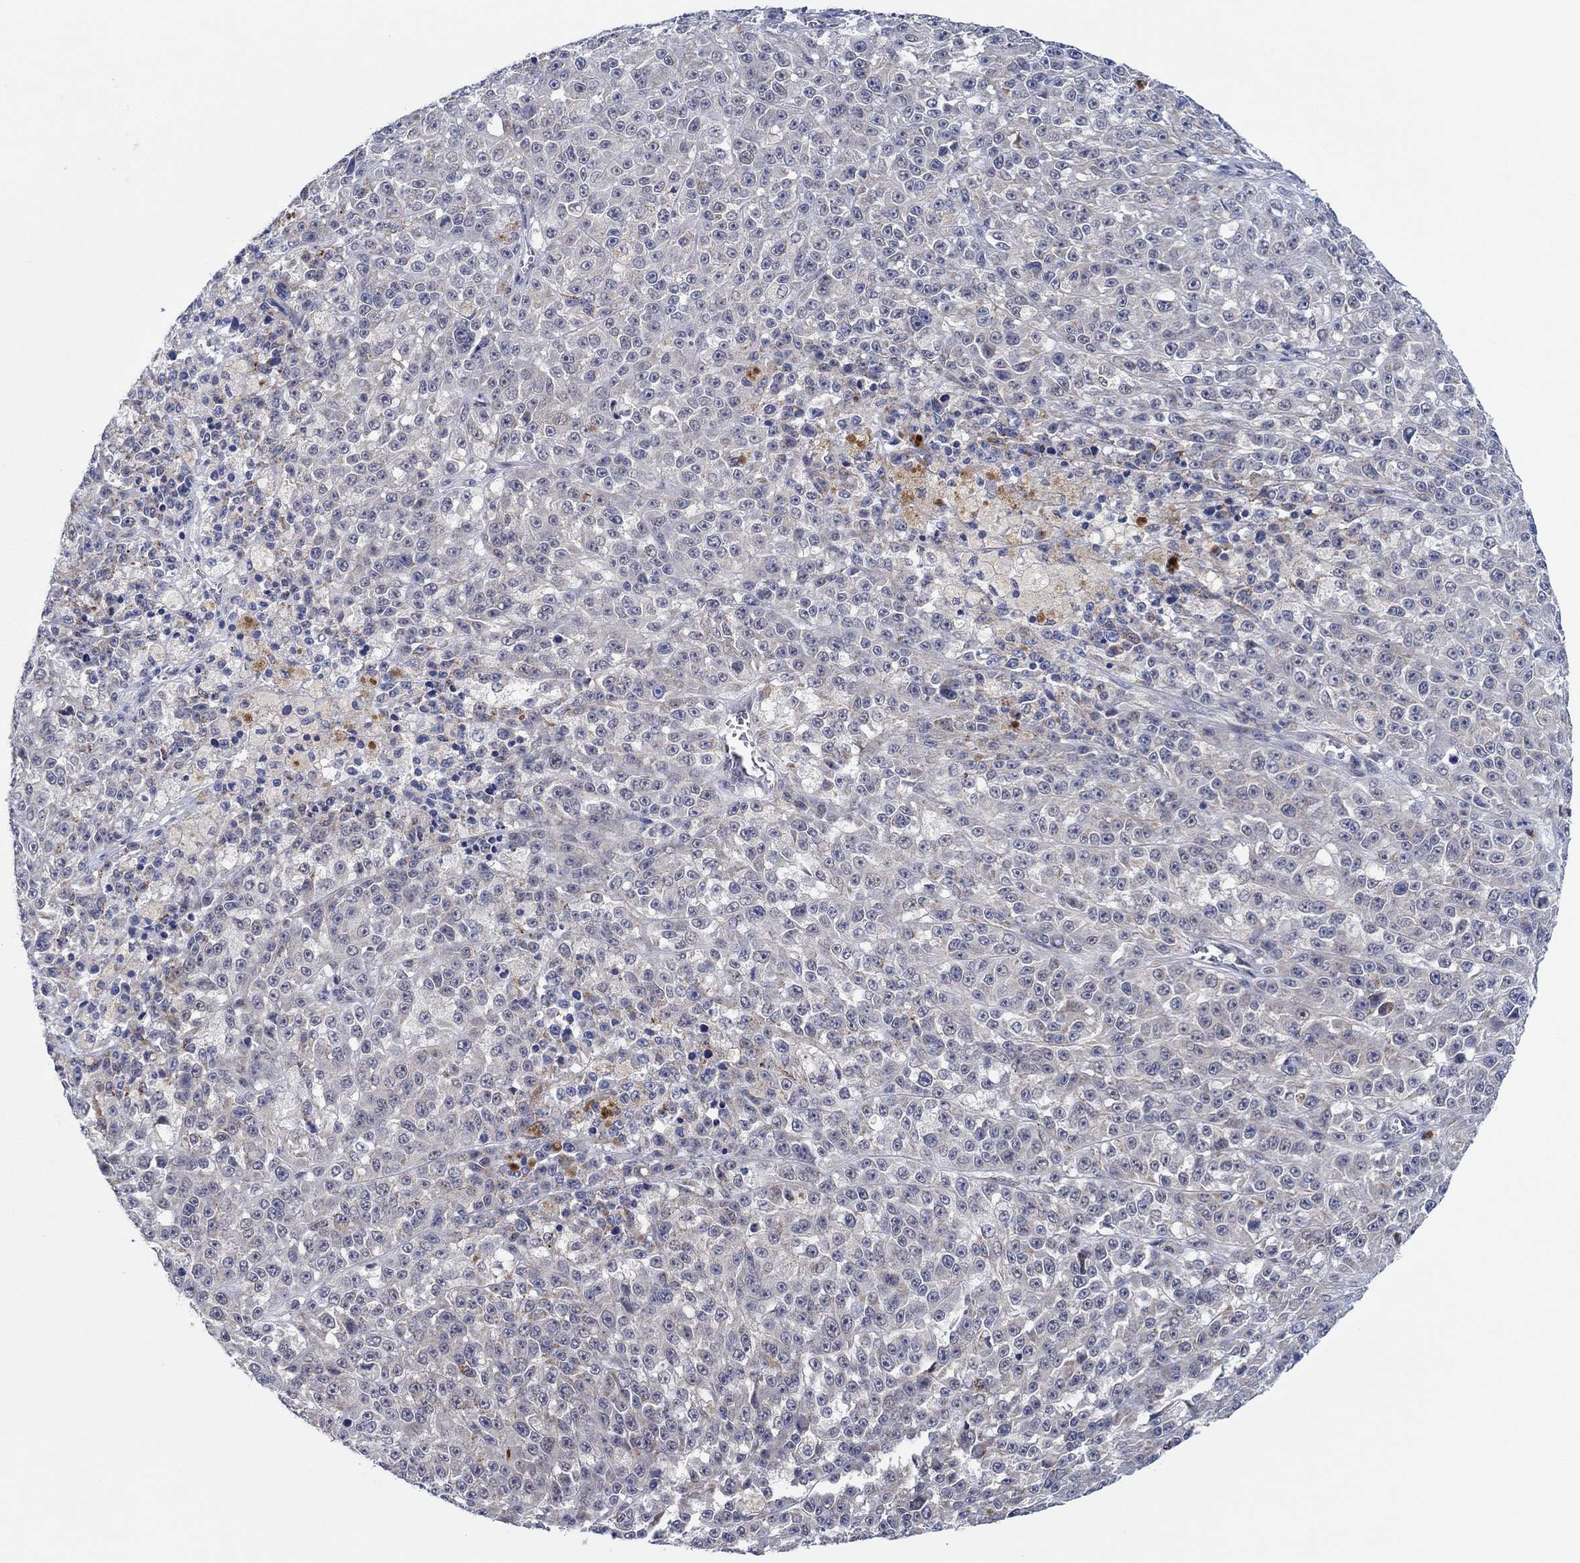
{"staining": {"intensity": "negative", "quantity": "none", "location": "none"}, "tissue": "melanoma", "cell_type": "Tumor cells", "image_type": "cancer", "snomed": [{"axis": "morphology", "description": "Malignant melanoma, NOS"}, {"axis": "topography", "description": "Skin"}], "caption": "This micrograph is of malignant melanoma stained with IHC to label a protein in brown with the nuclei are counter-stained blue. There is no positivity in tumor cells.", "gene": "PRRT3", "patient": {"sex": "female", "age": 58}}